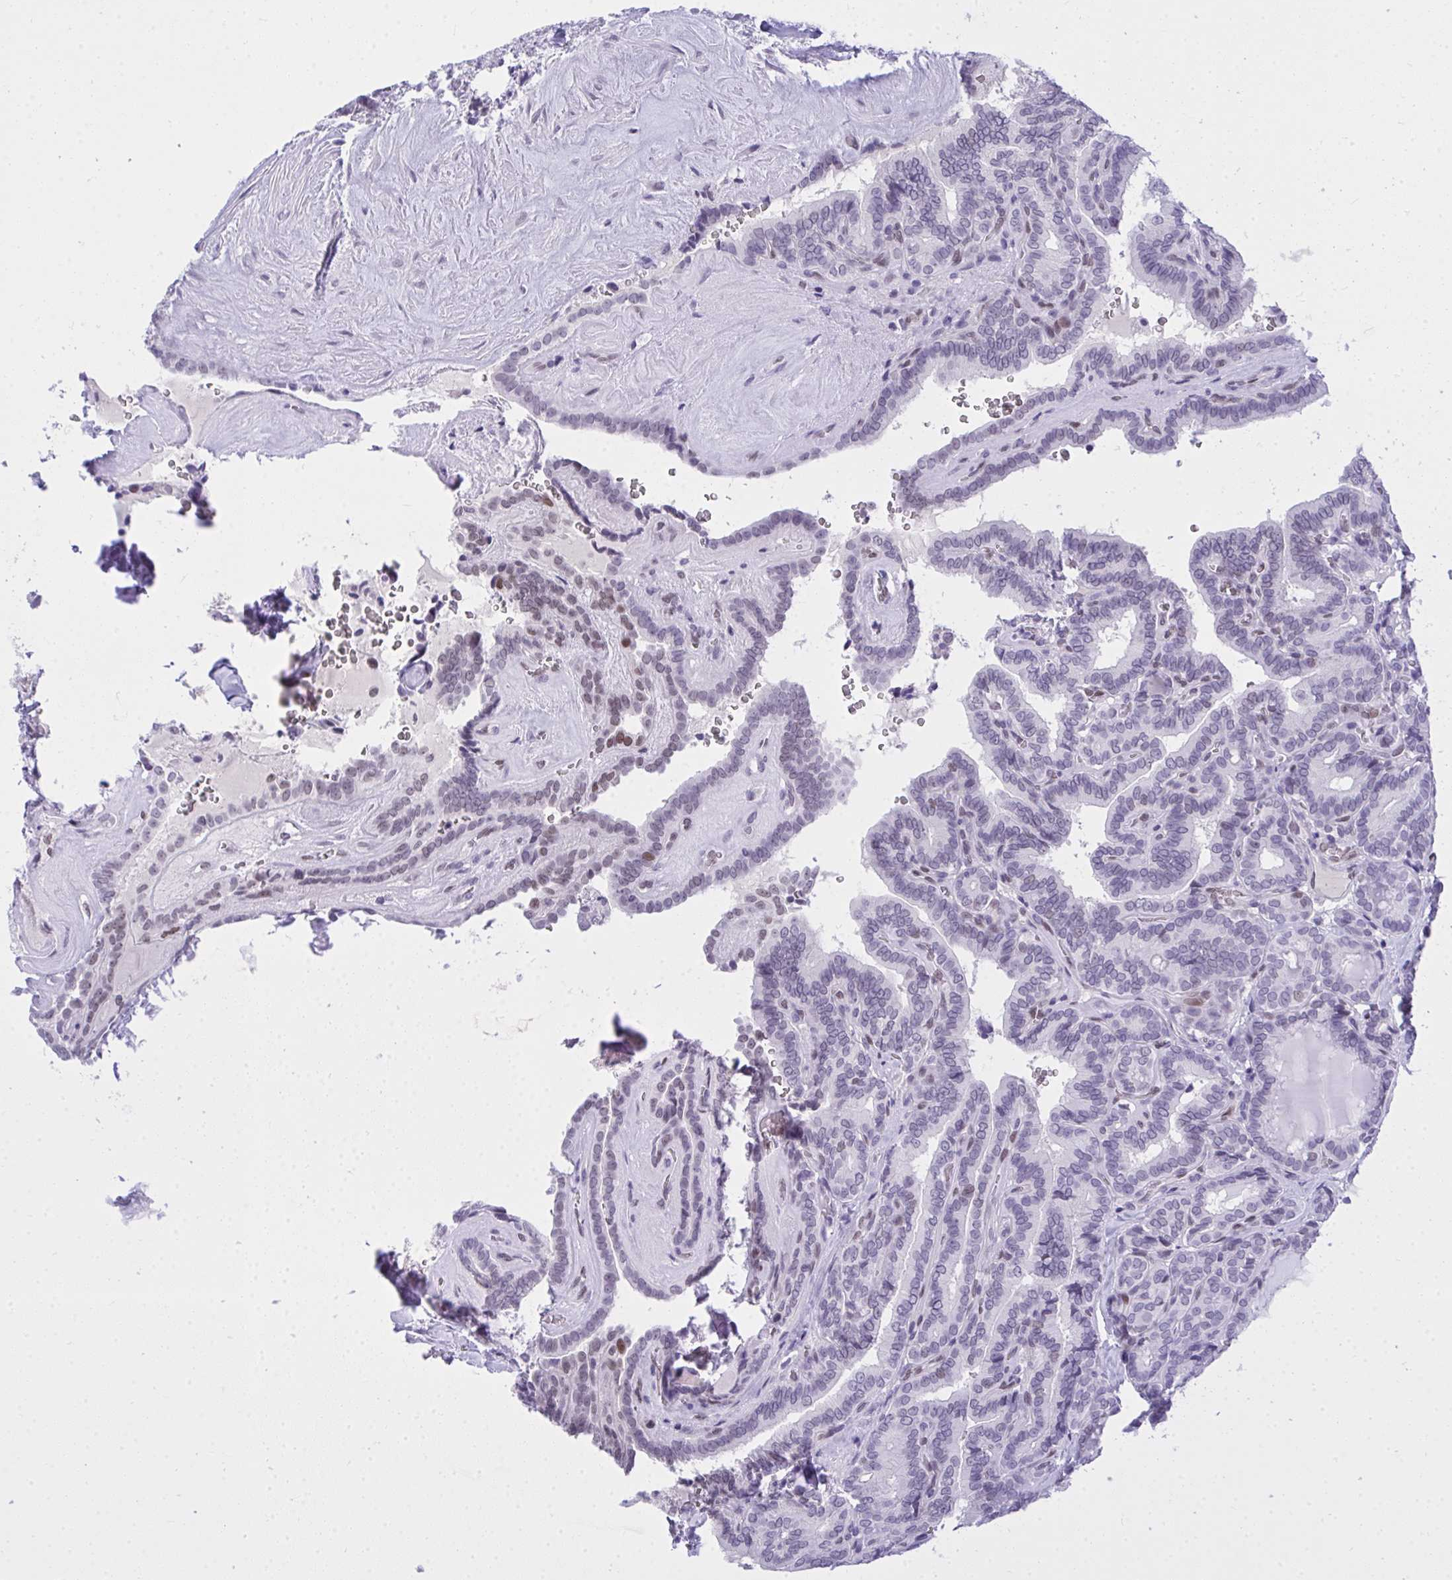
{"staining": {"intensity": "weak", "quantity": "<25%", "location": "nuclear"}, "tissue": "thyroid cancer", "cell_type": "Tumor cells", "image_type": "cancer", "snomed": [{"axis": "morphology", "description": "Papillary adenocarcinoma, NOS"}, {"axis": "topography", "description": "Thyroid gland"}], "caption": "Protein analysis of thyroid cancer (papillary adenocarcinoma) shows no significant staining in tumor cells. (Immunohistochemistry (ihc), brightfield microscopy, high magnification).", "gene": "TEAD4", "patient": {"sex": "female", "age": 21}}